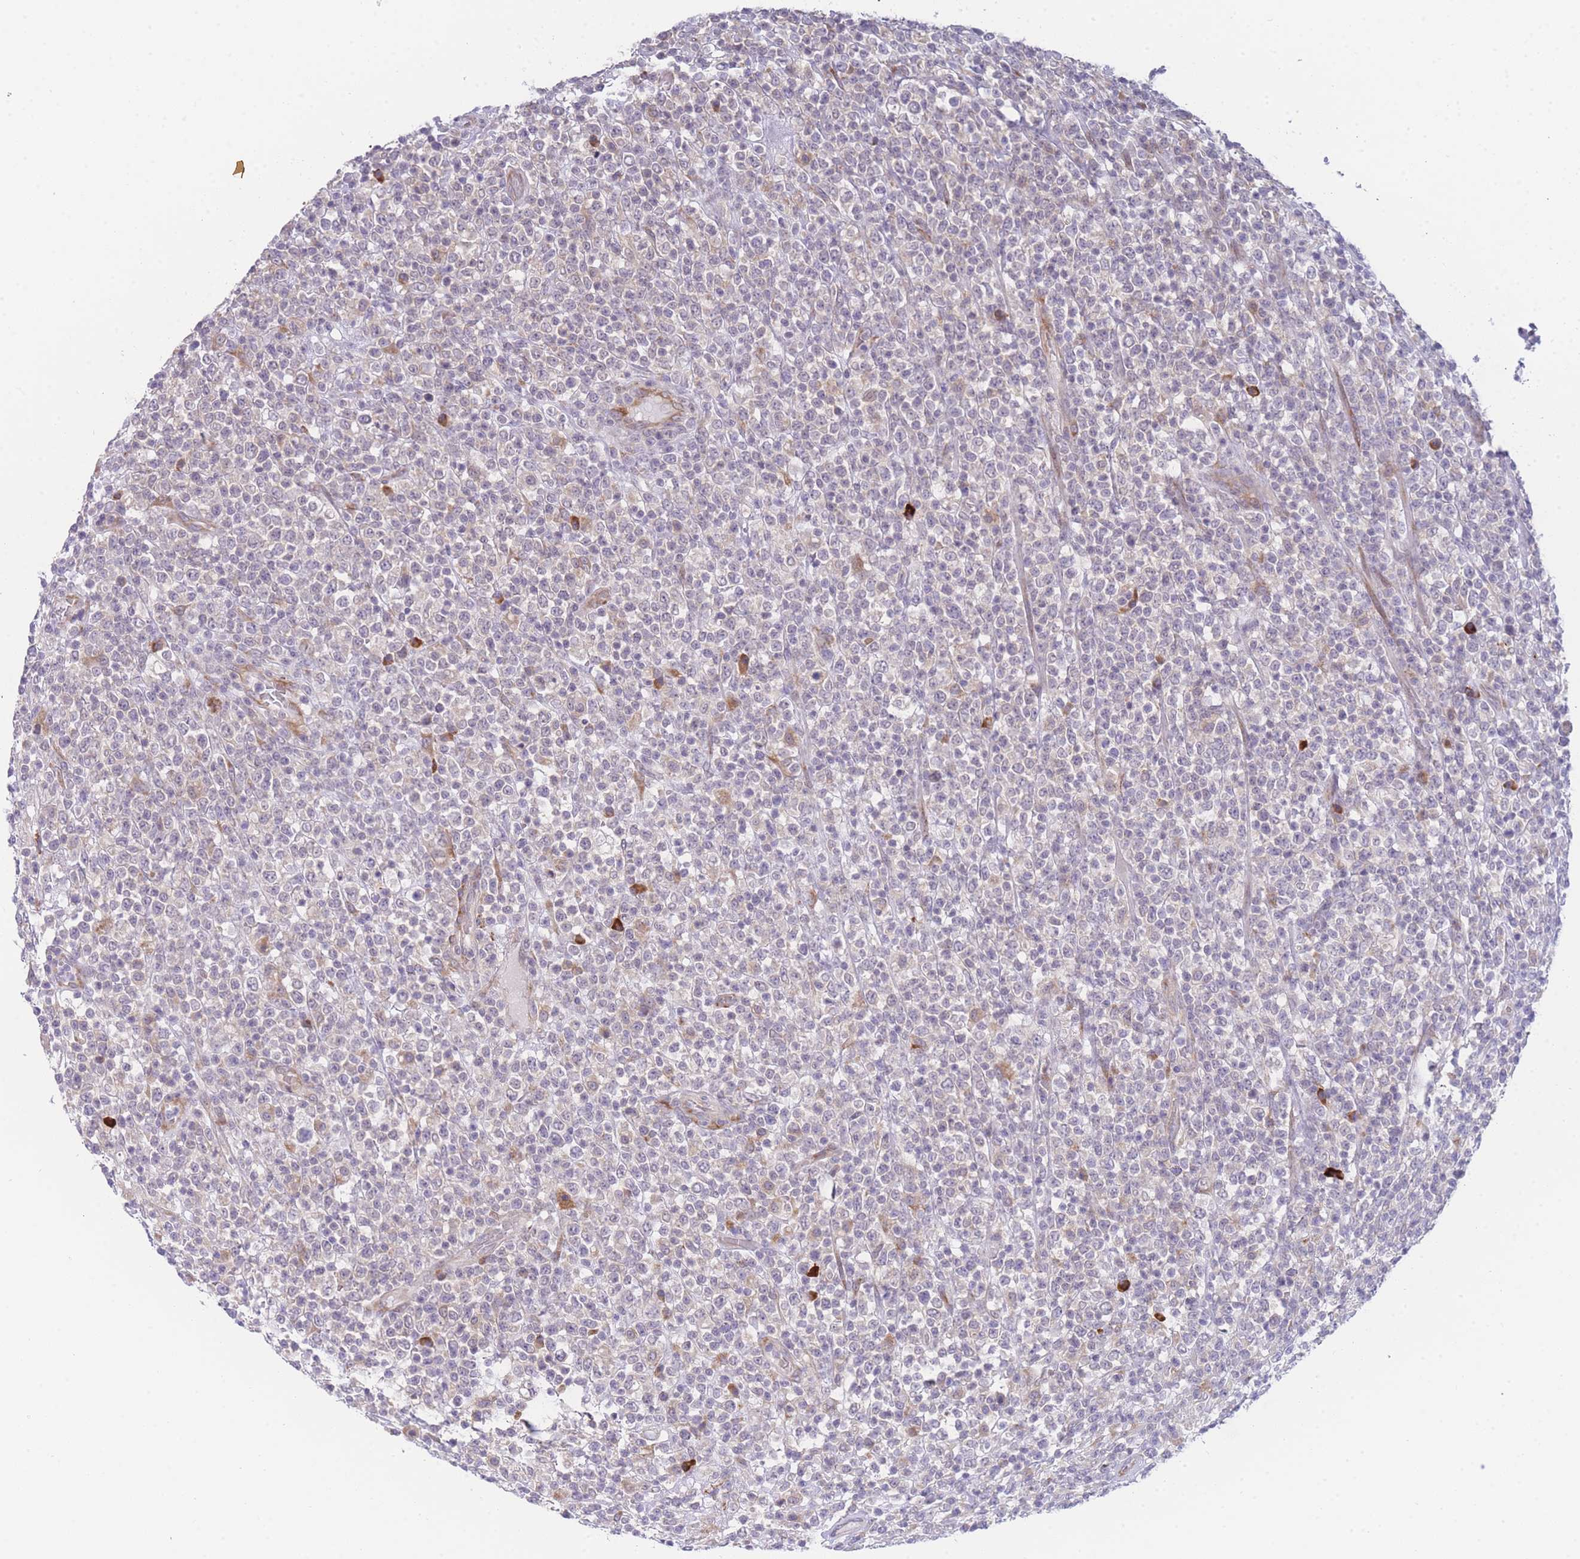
{"staining": {"intensity": "weak", "quantity": "<25%", "location": "cytoplasmic/membranous"}, "tissue": "lymphoma", "cell_type": "Tumor cells", "image_type": "cancer", "snomed": [{"axis": "morphology", "description": "Malignant lymphoma, non-Hodgkin's type, High grade"}, {"axis": "topography", "description": "Colon"}], "caption": "DAB immunohistochemical staining of high-grade malignant lymphoma, non-Hodgkin's type displays no significant expression in tumor cells. The staining was performed using DAB (3,3'-diaminobenzidine) to visualize the protein expression in brown, while the nuclei were stained in blue with hematoxylin (Magnification: 20x).", "gene": "ZNF510", "patient": {"sex": "female", "age": 53}}